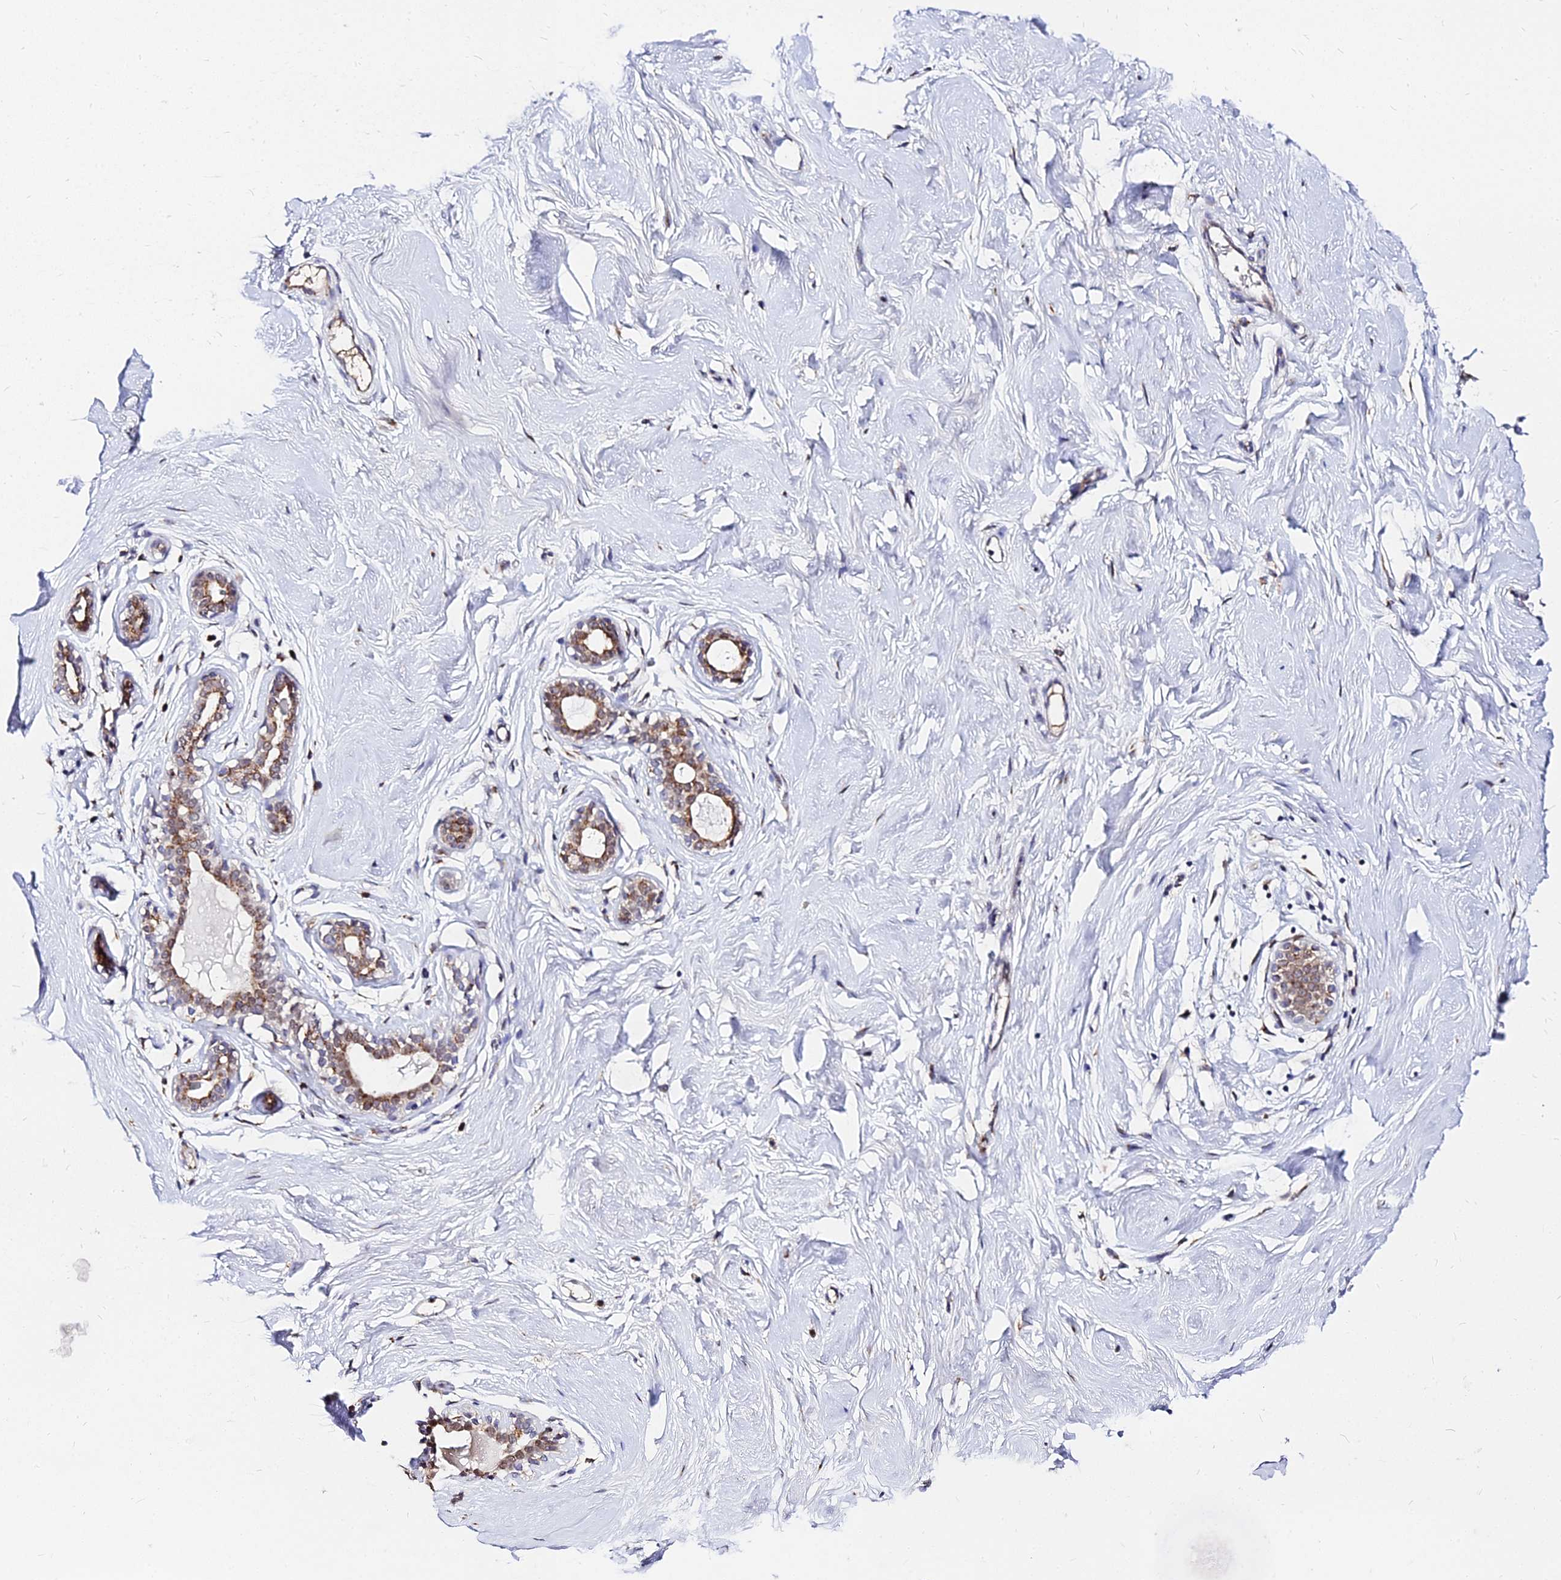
{"staining": {"intensity": "negative", "quantity": "none", "location": "none"}, "tissue": "breast", "cell_type": "Adipocytes", "image_type": "normal", "snomed": [{"axis": "morphology", "description": "Normal tissue, NOS"}, {"axis": "morphology", "description": "Adenoma, NOS"}, {"axis": "topography", "description": "Breast"}], "caption": "The immunohistochemistry histopathology image has no significant staining in adipocytes of breast.", "gene": "RNF121", "patient": {"sex": "female", "age": 23}}